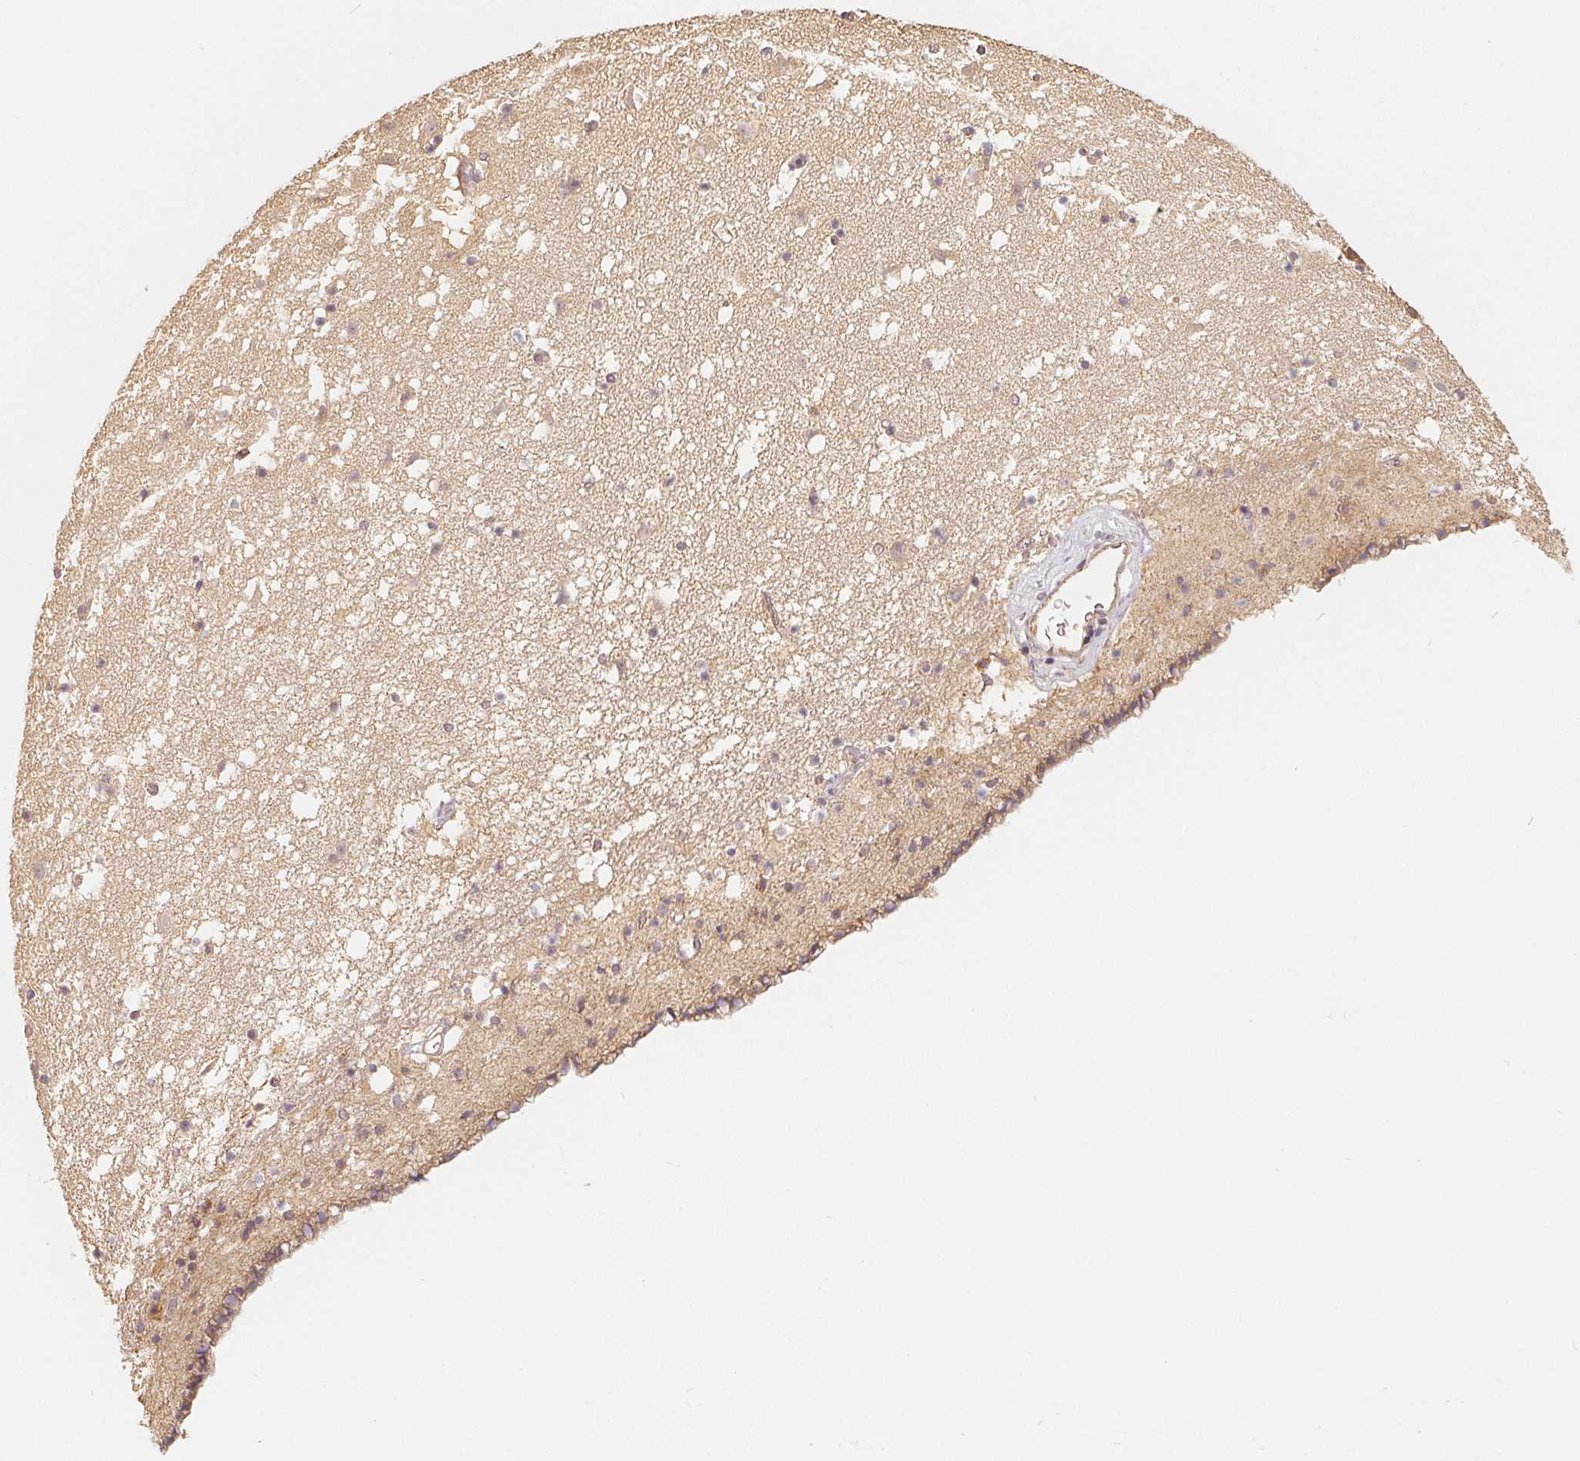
{"staining": {"intensity": "negative", "quantity": "none", "location": "none"}, "tissue": "caudate", "cell_type": "Glial cells", "image_type": "normal", "snomed": [{"axis": "morphology", "description": "Normal tissue, NOS"}, {"axis": "topography", "description": "Lateral ventricle wall"}], "caption": "This image is of unremarkable caudate stained with IHC to label a protein in brown with the nuclei are counter-stained blue. There is no expression in glial cells.", "gene": "GUSB", "patient": {"sex": "female", "age": 42}}